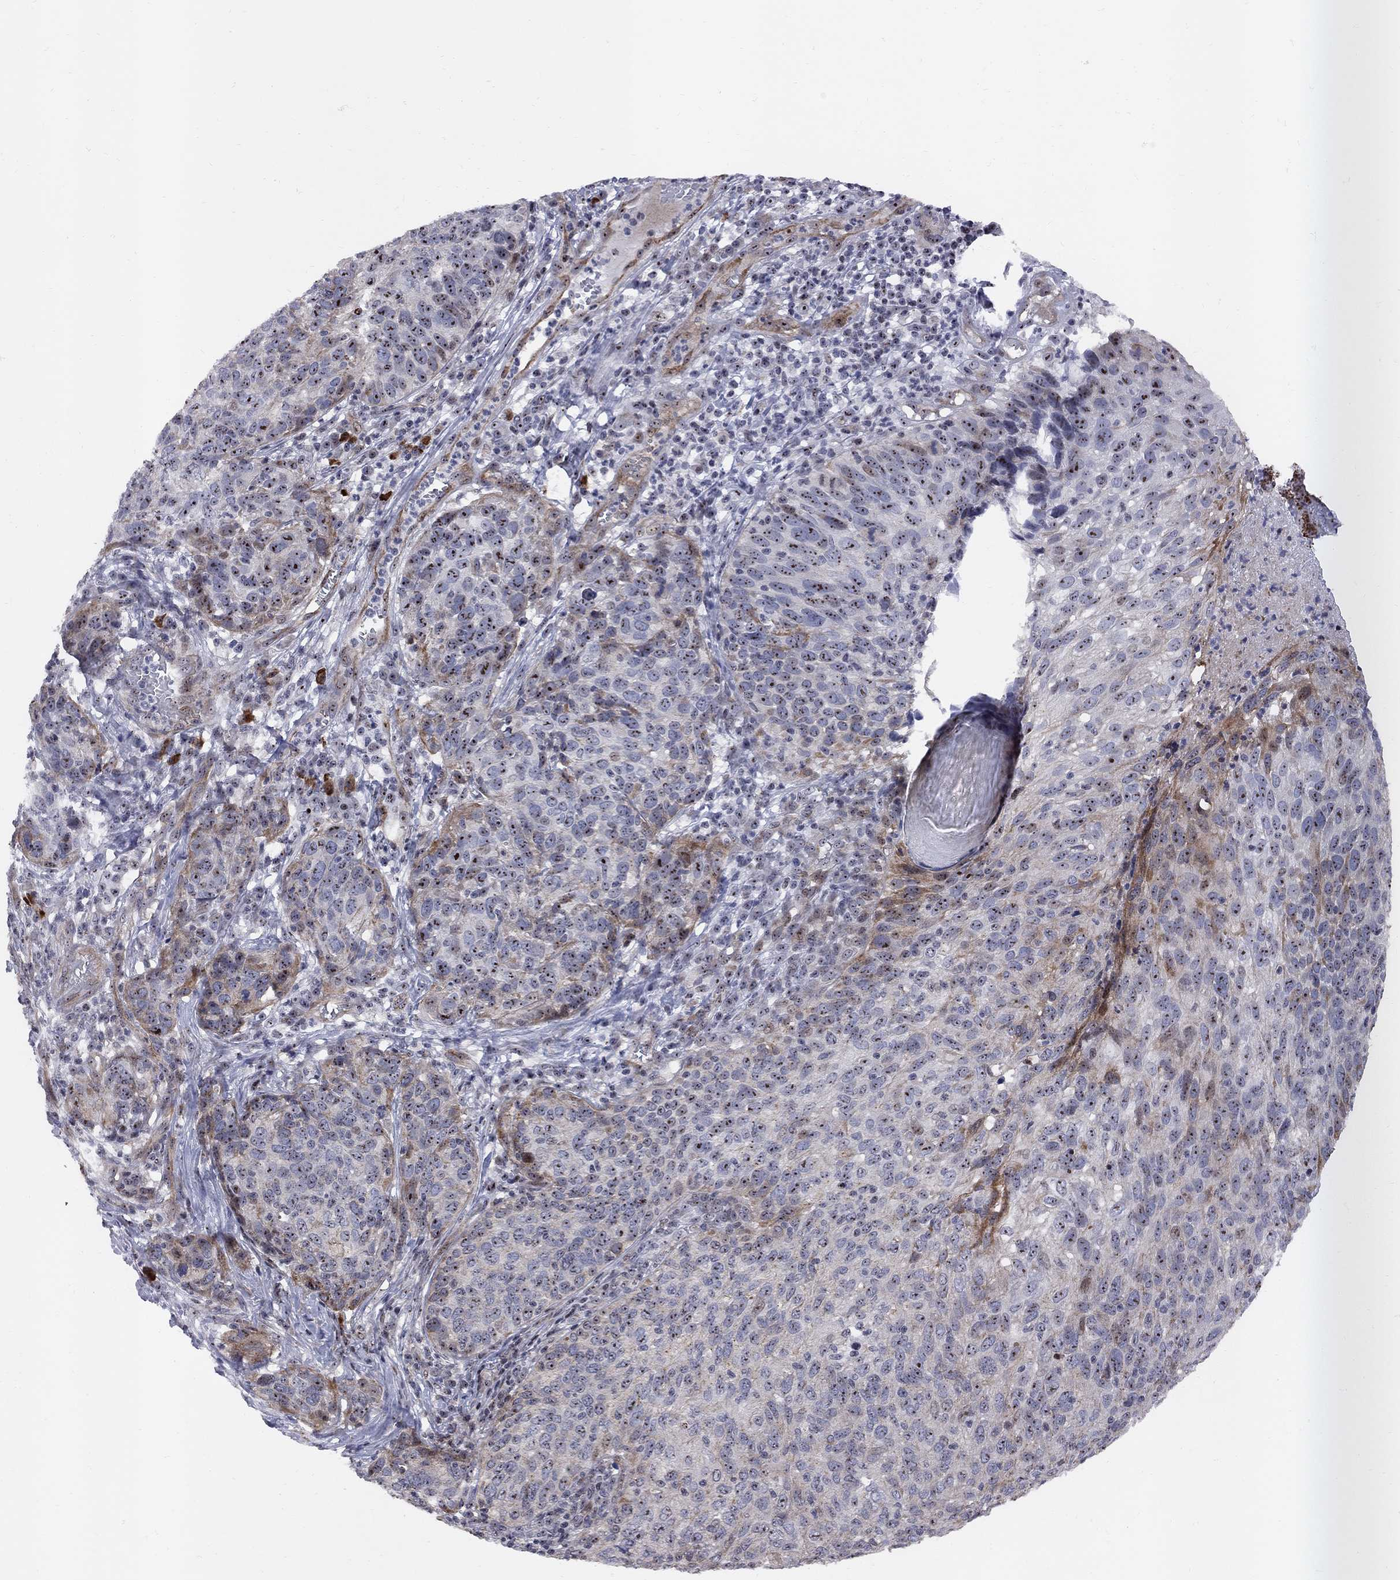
{"staining": {"intensity": "strong", "quantity": "25%-75%", "location": "nuclear"}, "tissue": "skin cancer", "cell_type": "Tumor cells", "image_type": "cancer", "snomed": [{"axis": "morphology", "description": "Squamous cell carcinoma, NOS"}, {"axis": "topography", "description": "Skin"}], "caption": "Human skin cancer stained for a protein (brown) shows strong nuclear positive positivity in approximately 25%-75% of tumor cells.", "gene": "DHX33", "patient": {"sex": "male", "age": 92}}